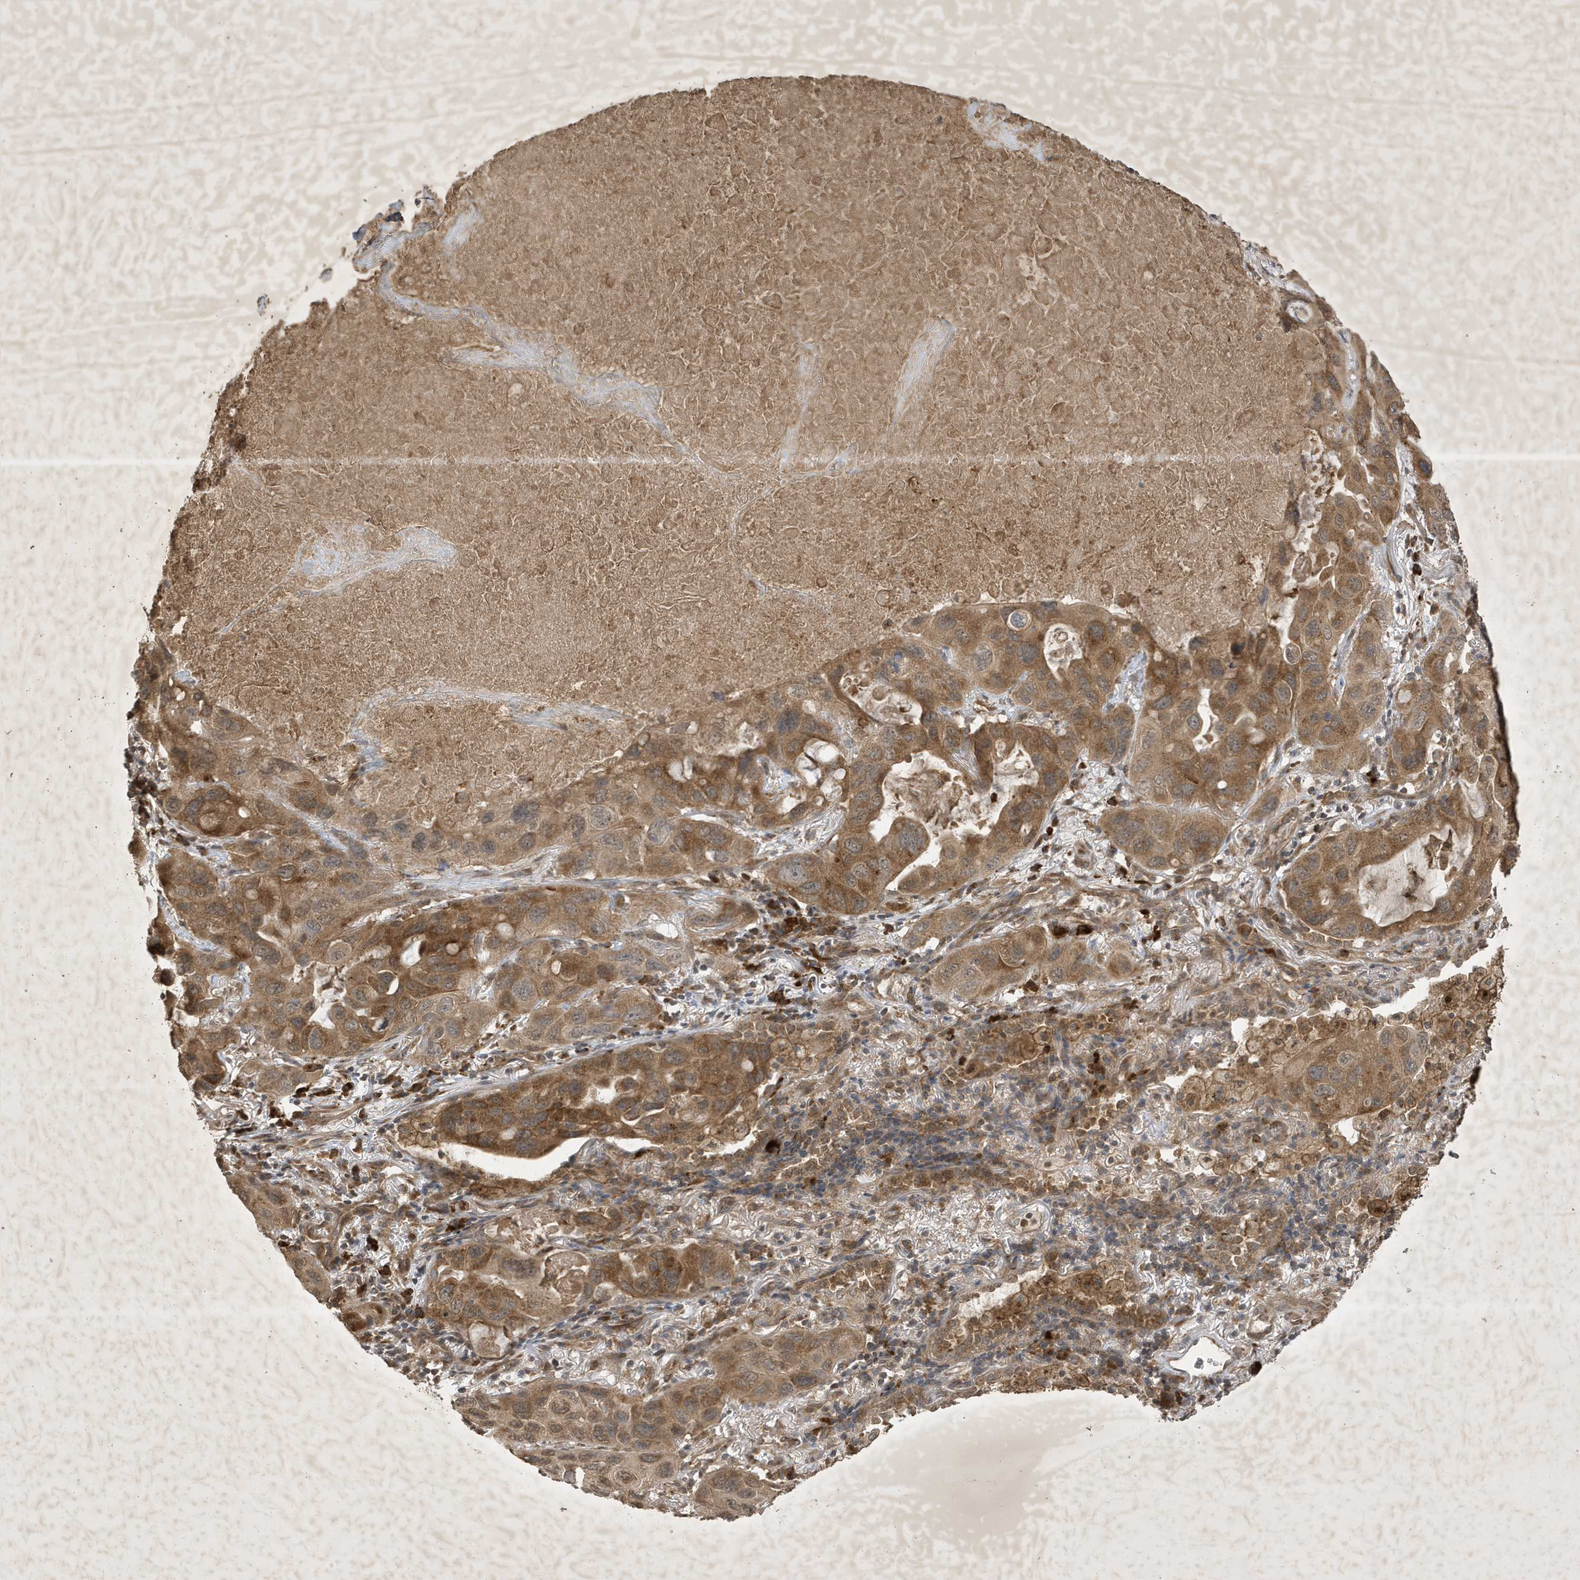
{"staining": {"intensity": "moderate", "quantity": ">75%", "location": "cytoplasmic/membranous"}, "tissue": "lung cancer", "cell_type": "Tumor cells", "image_type": "cancer", "snomed": [{"axis": "morphology", "description": "Squamous cell carcinoma, NOS"}, {"axis": "topography", "description": "Lung"}], "caption": "This photomicrograph displays immunohistochemistry (IHC) staining of human lung cancer, with medium moderate cytoplasmic/membranous expression in approximately >75% of tumor cells.", "gene": "STX10", "patient": {"sex": "female", "age": 73}}